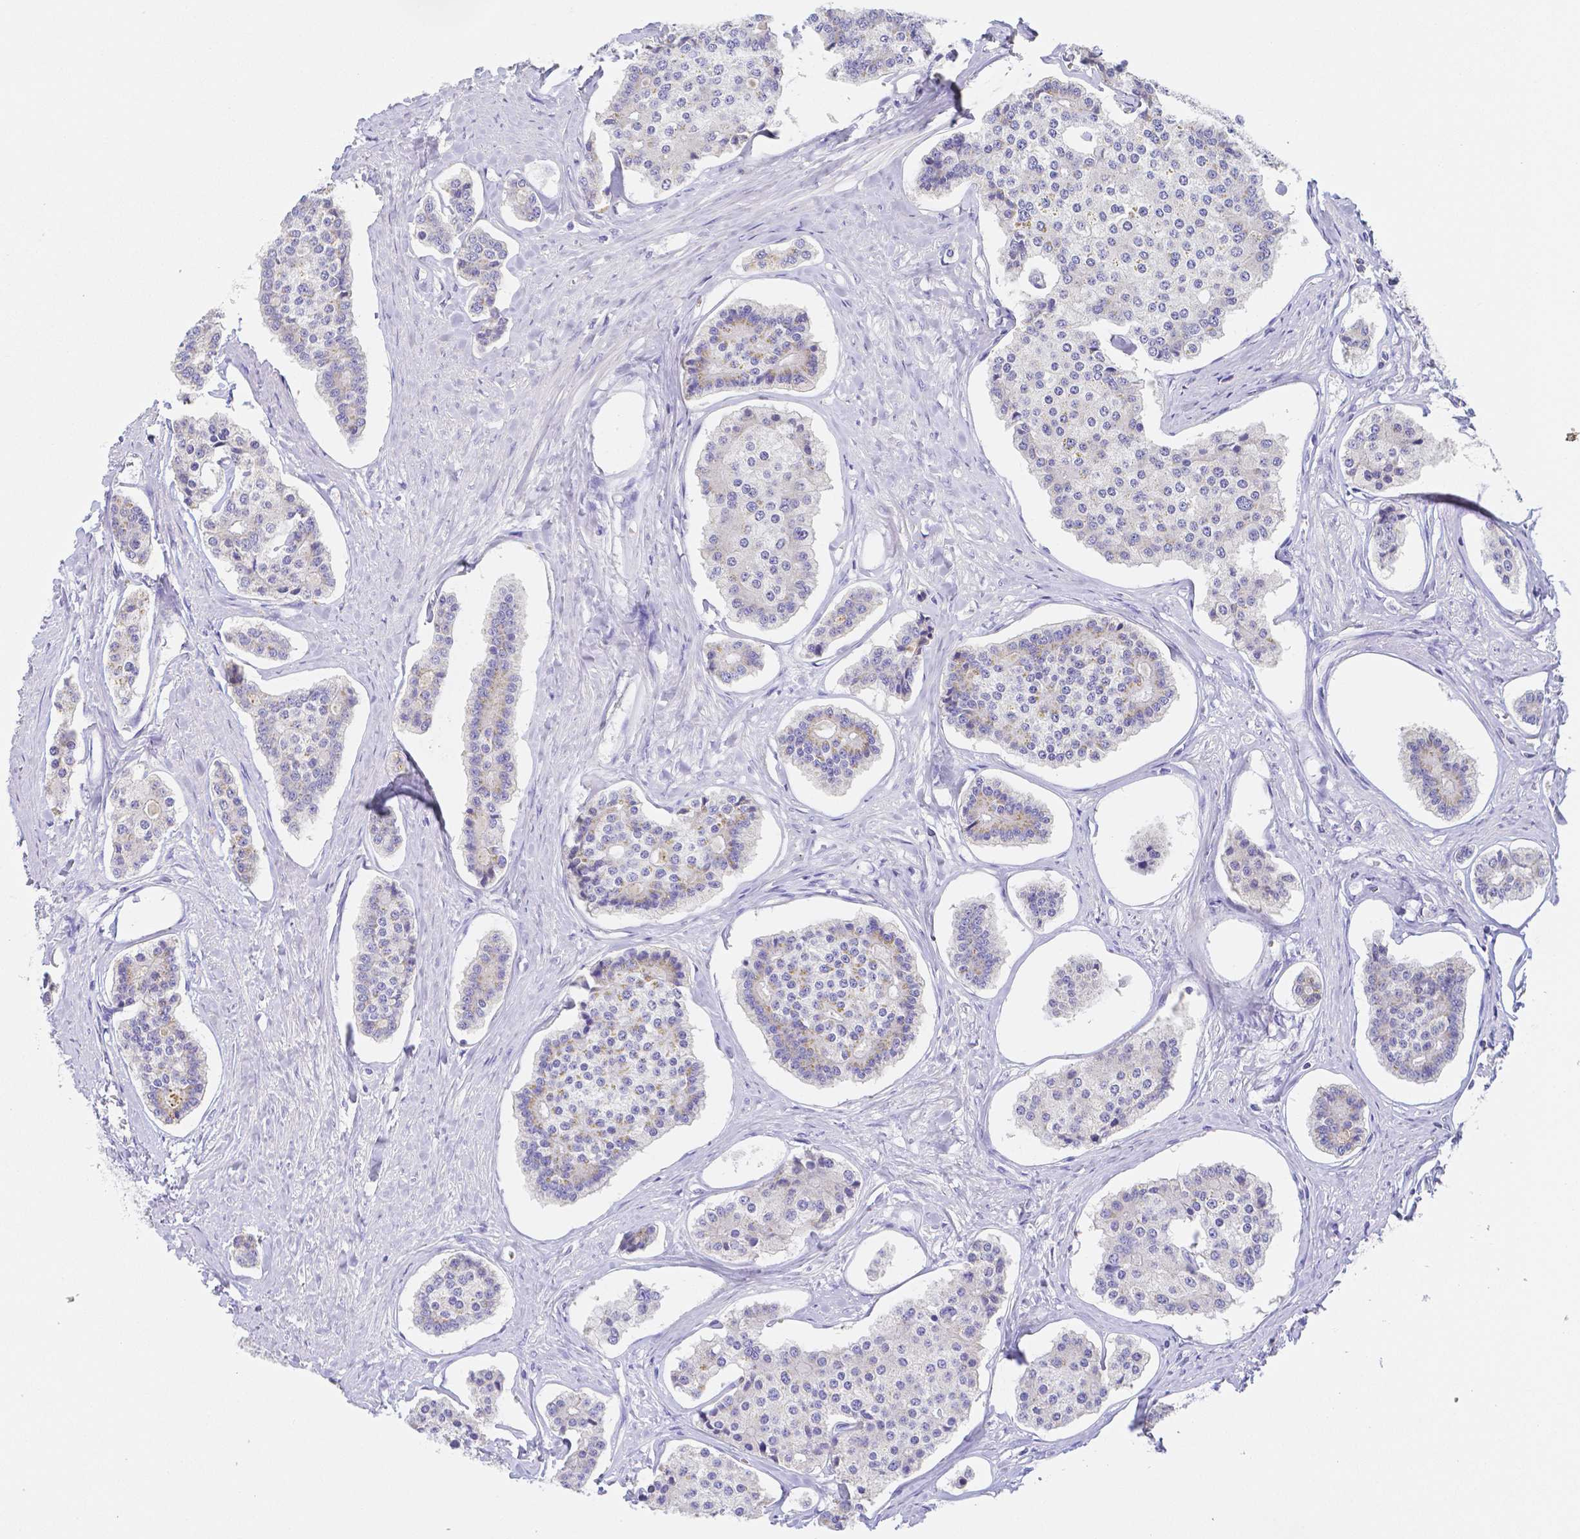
{"staining": {"intensity": "weak", "quantity": "<25%", "location": "cytoplasmic/membranous"}, "tissue": "carcinoid", "cell_type": "Tumor cells", "image_type": "cancer", "snomed": [{"axis": "morphology", "description": "Carcinoid, malignant, NOS"}, {"axis": "topography", "description": "Small intestine"}], "caption": "Immunohistochemical staining of human malignant carcinoid displays no significant positivity in tumor cells. (Stains: DAB immunohistochemistry with hematoxylin counter stain, Microscopy: brightfield microscopy at high magnification).", "gene": "ZG16B", "patient": {"sex": "female", "age": 65}}